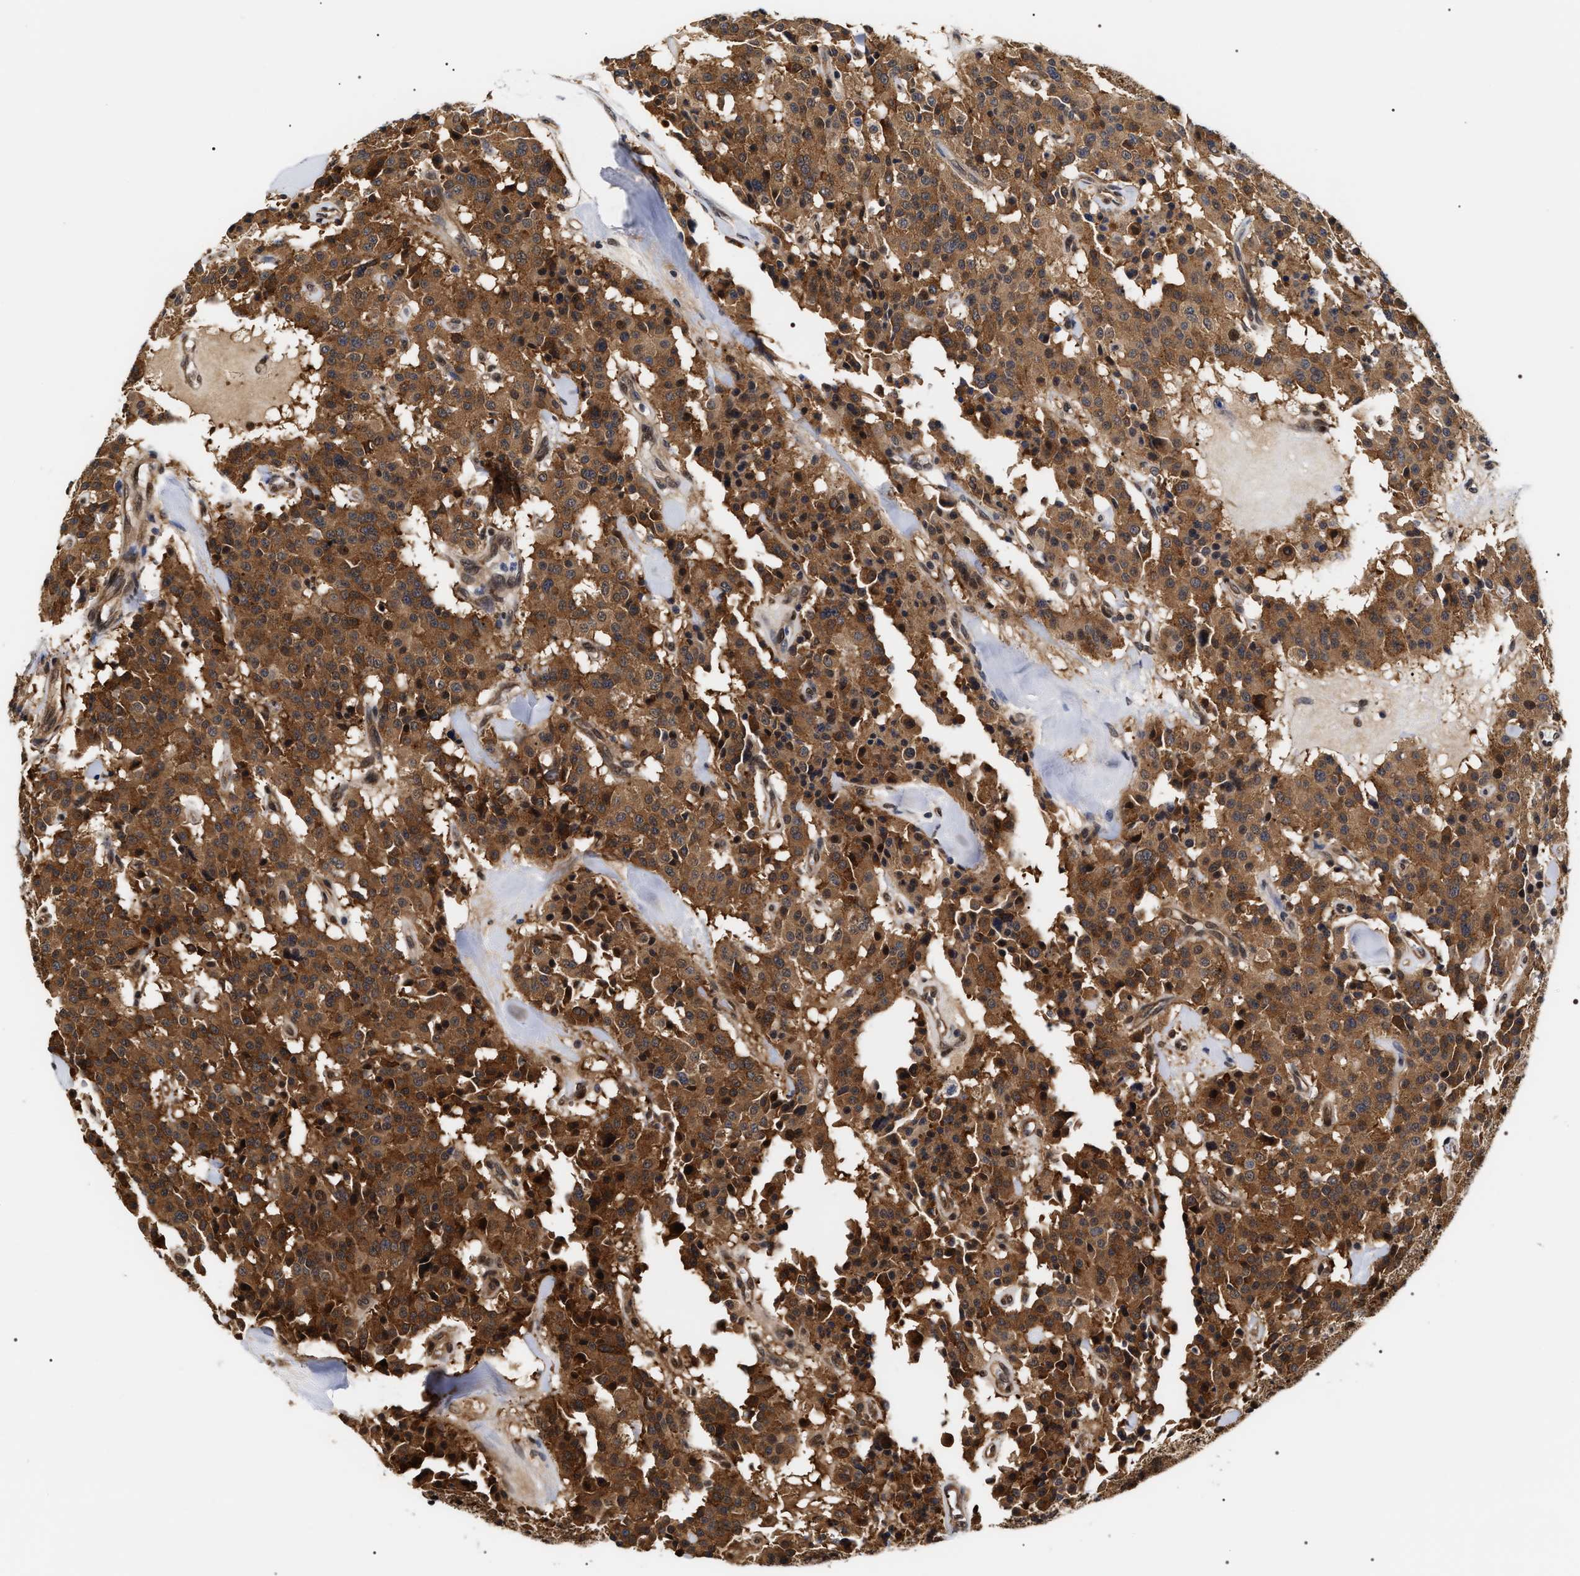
{"staining": {"intensity": "strong", "quantity": ">75%", "location": "cytoplasmic/membranous"}, "tissue": "carcinoid", "cell_type": "Tumor cells", "image_type": "cancer", "snomed": [{"axis": "morphology", "description": "Carcinoid, malignant, NOS"}, {"axis": "topography", "description": "Lung"}], "caption": "Tumor cells display strong cytoplasmic/membranous expression in approximately >75% of cells in carcinoid. The staining is performed using DAB (3,3'-diaminobenzidine) brown chromogen to label protein expression. The nuclei are counter-stained blue using hematoxylin.", "gene": "BAG6", "patient": {"sex": "male", "age": 30}}